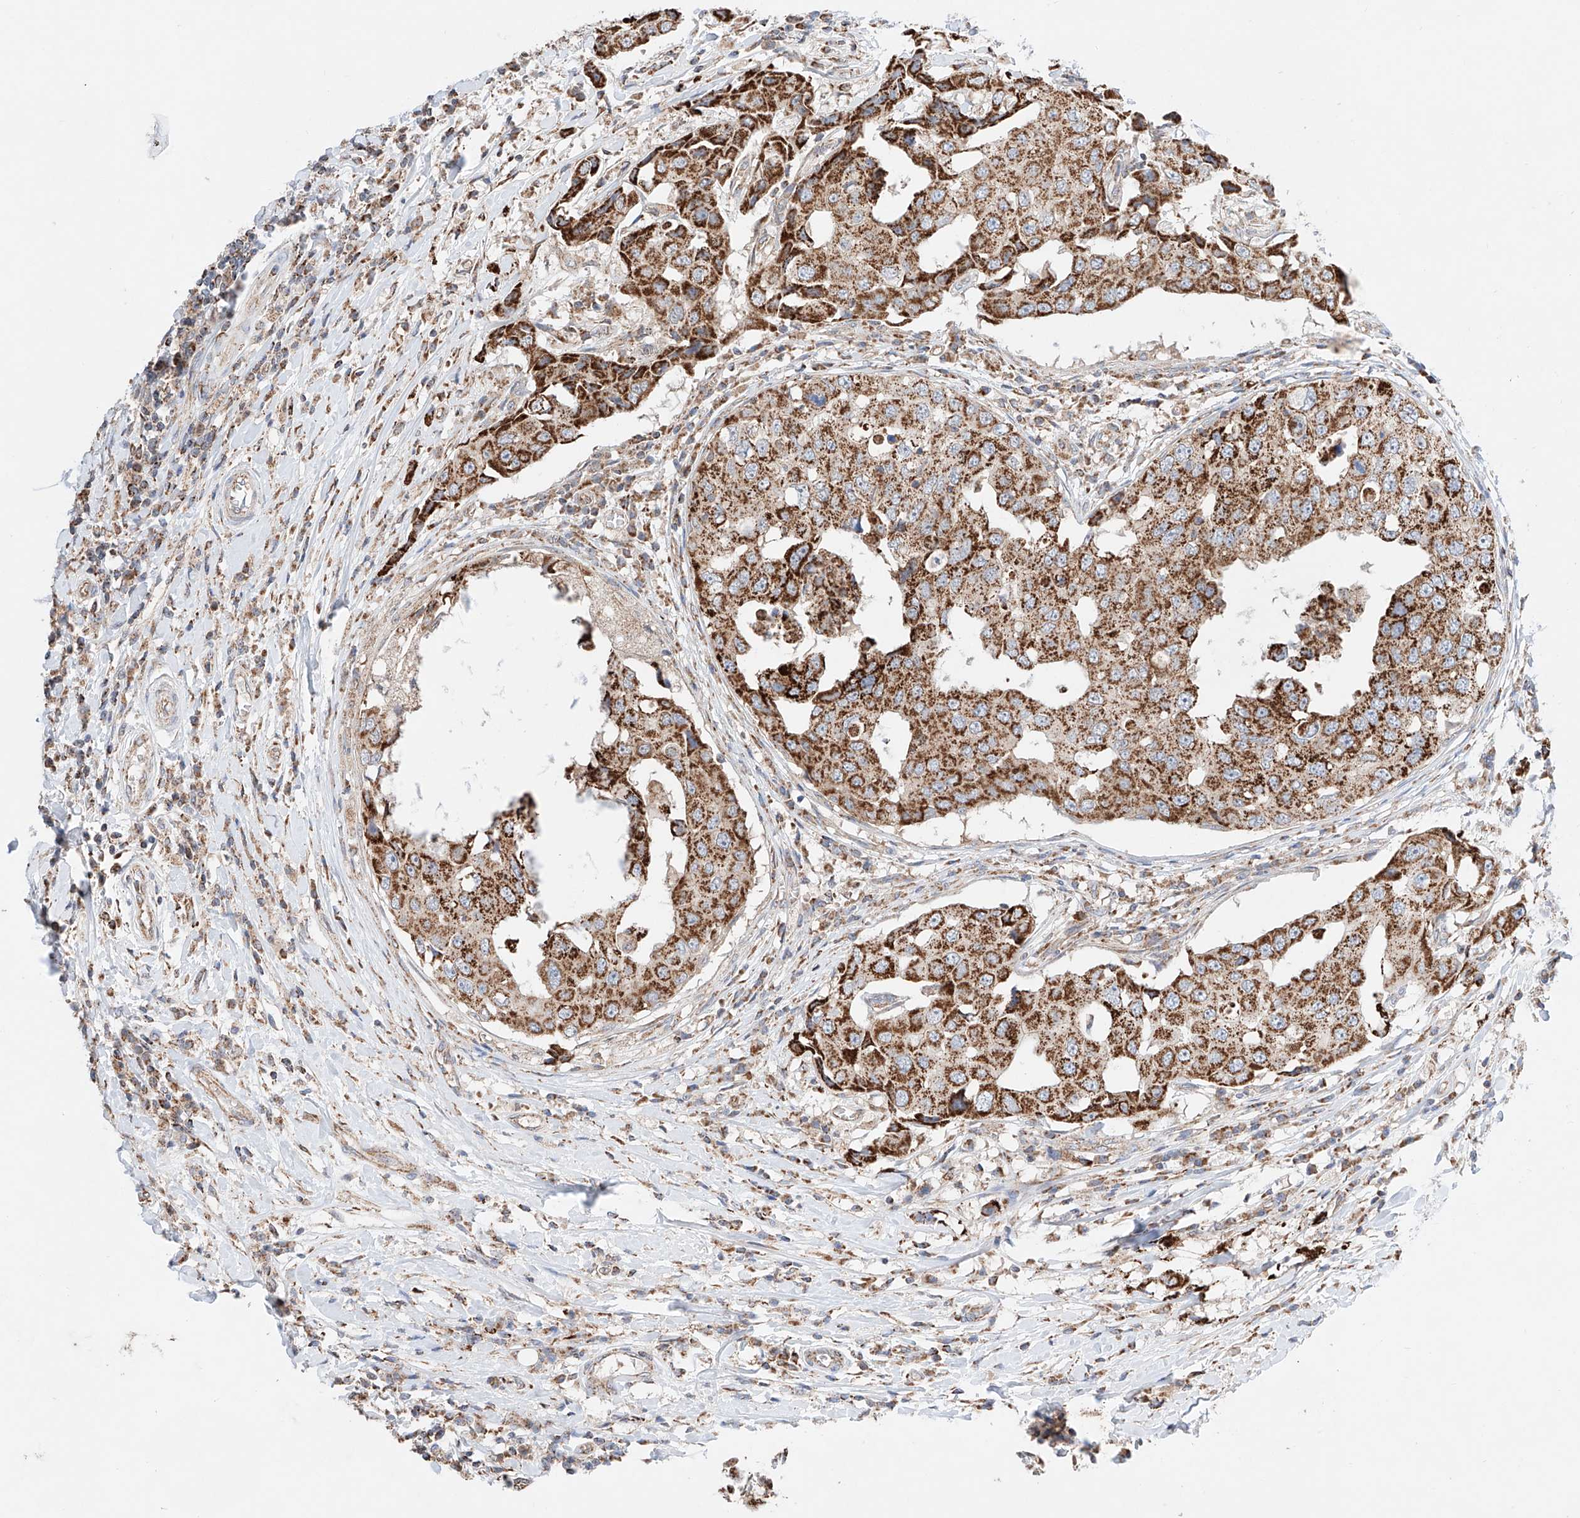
{"staining": {"intensity": "strong", "quantity": ">75%", "location": "cytoplasmic/membranous"}, "tissue": "breast cancer", "cell_type": "Tumor cells", "image_type": "cancer", "snomed": [{"axis": "morphology", "description": "Duct carcinoma"}, {"axis": "topography", "description": "Breast"}], "caption": "DAB immunohistochemical staining of breast cancer displays strong cytoplasmic/membranous protein expression in approximately >75% of tumor cells. (DAB IHC, brown staining for protein, blue staining for nuclei).", "gene": "KTI12", "patient": {"sex": "female", "age": 27}}